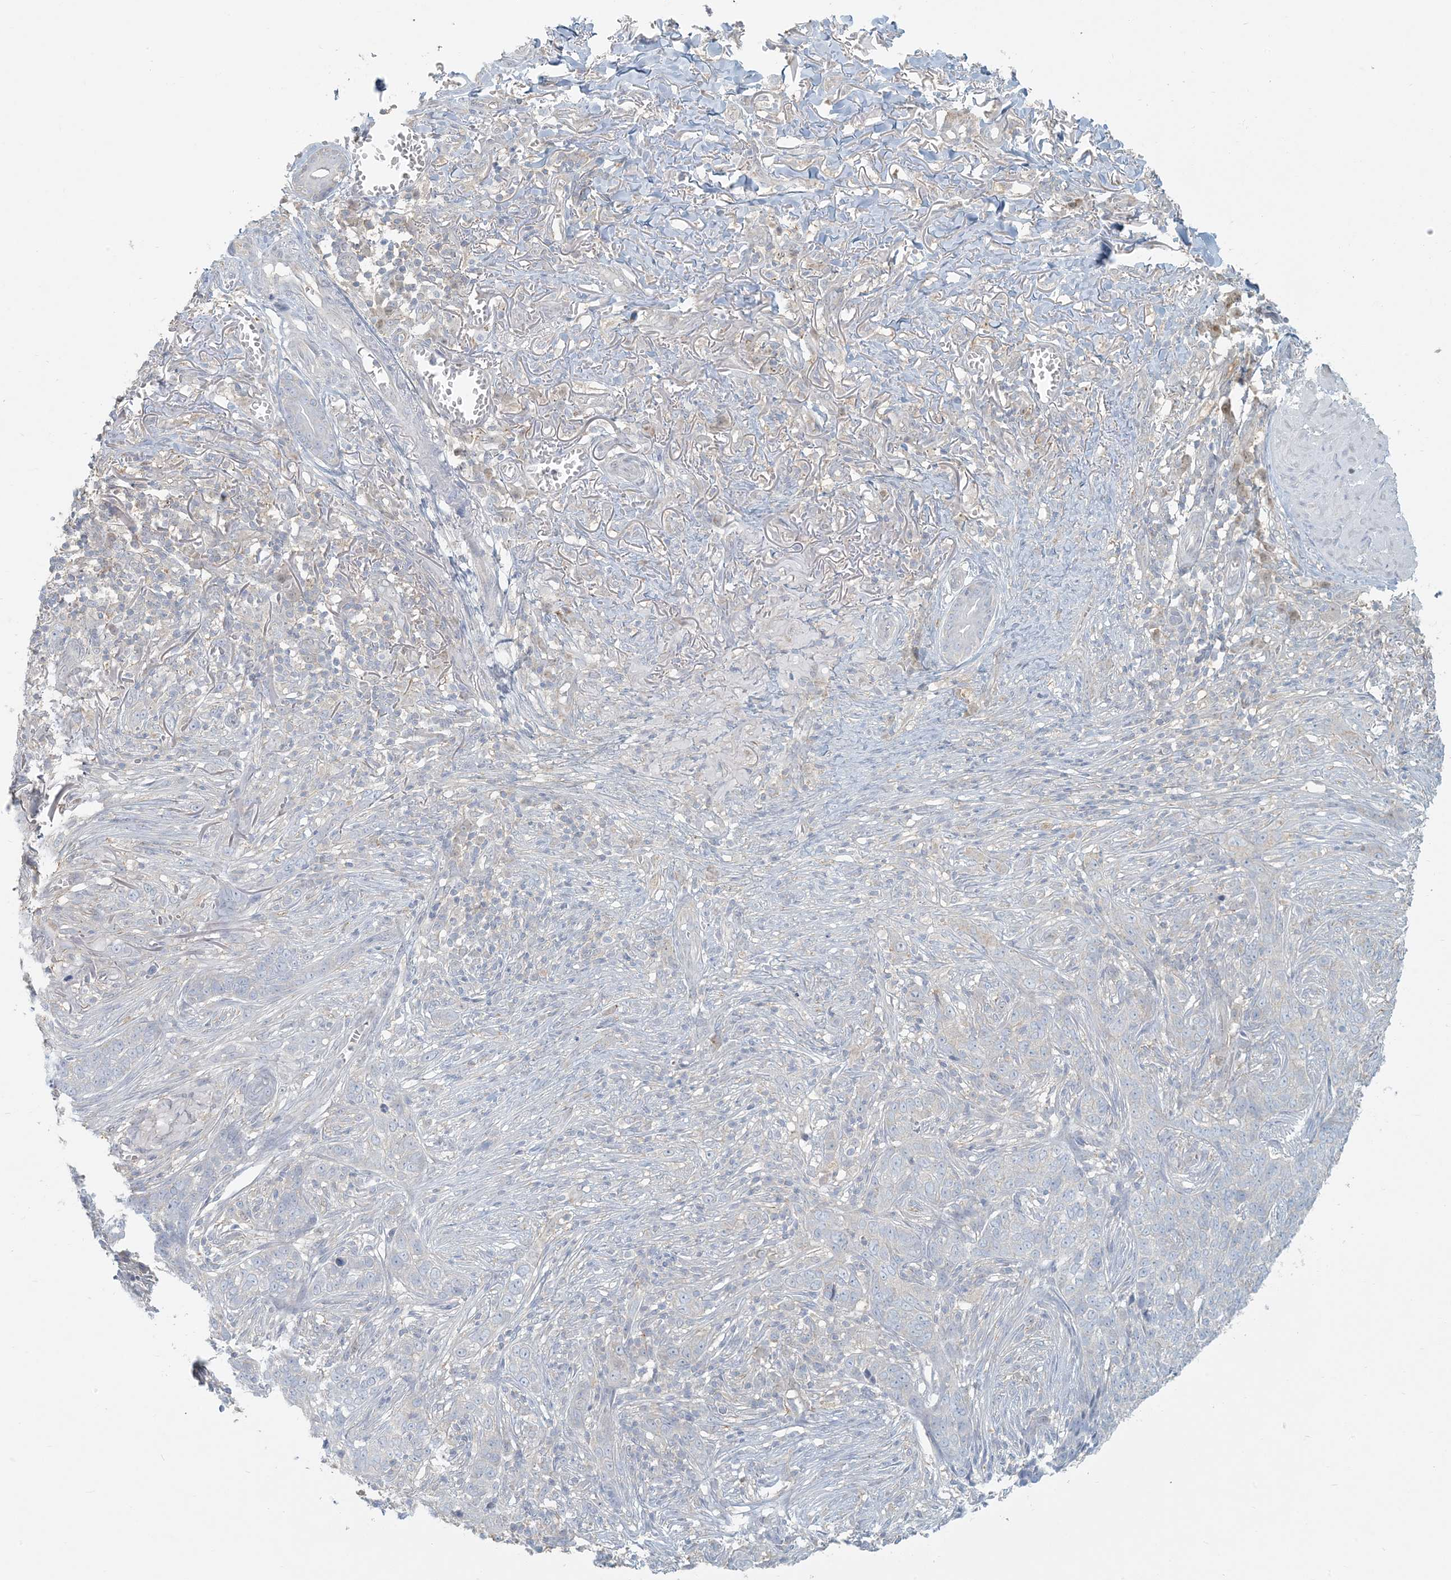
{"staining": {"intensity": "negative", "quantity": "none", "location": "none"}, "tissue": "skin cancer", "cell_type": "Tumor cells", "image_type": "cancer", "snomed": [{"axis": "morphology", "description": "Basal cell carcinoma"}, {"axis": "topography", "description": "Skin"}], "caption": "Tumor cells are negative for brown protein staining in skin cancer.", "gene": "HACL1", "patient": {"sex": "male", "age": 85}}